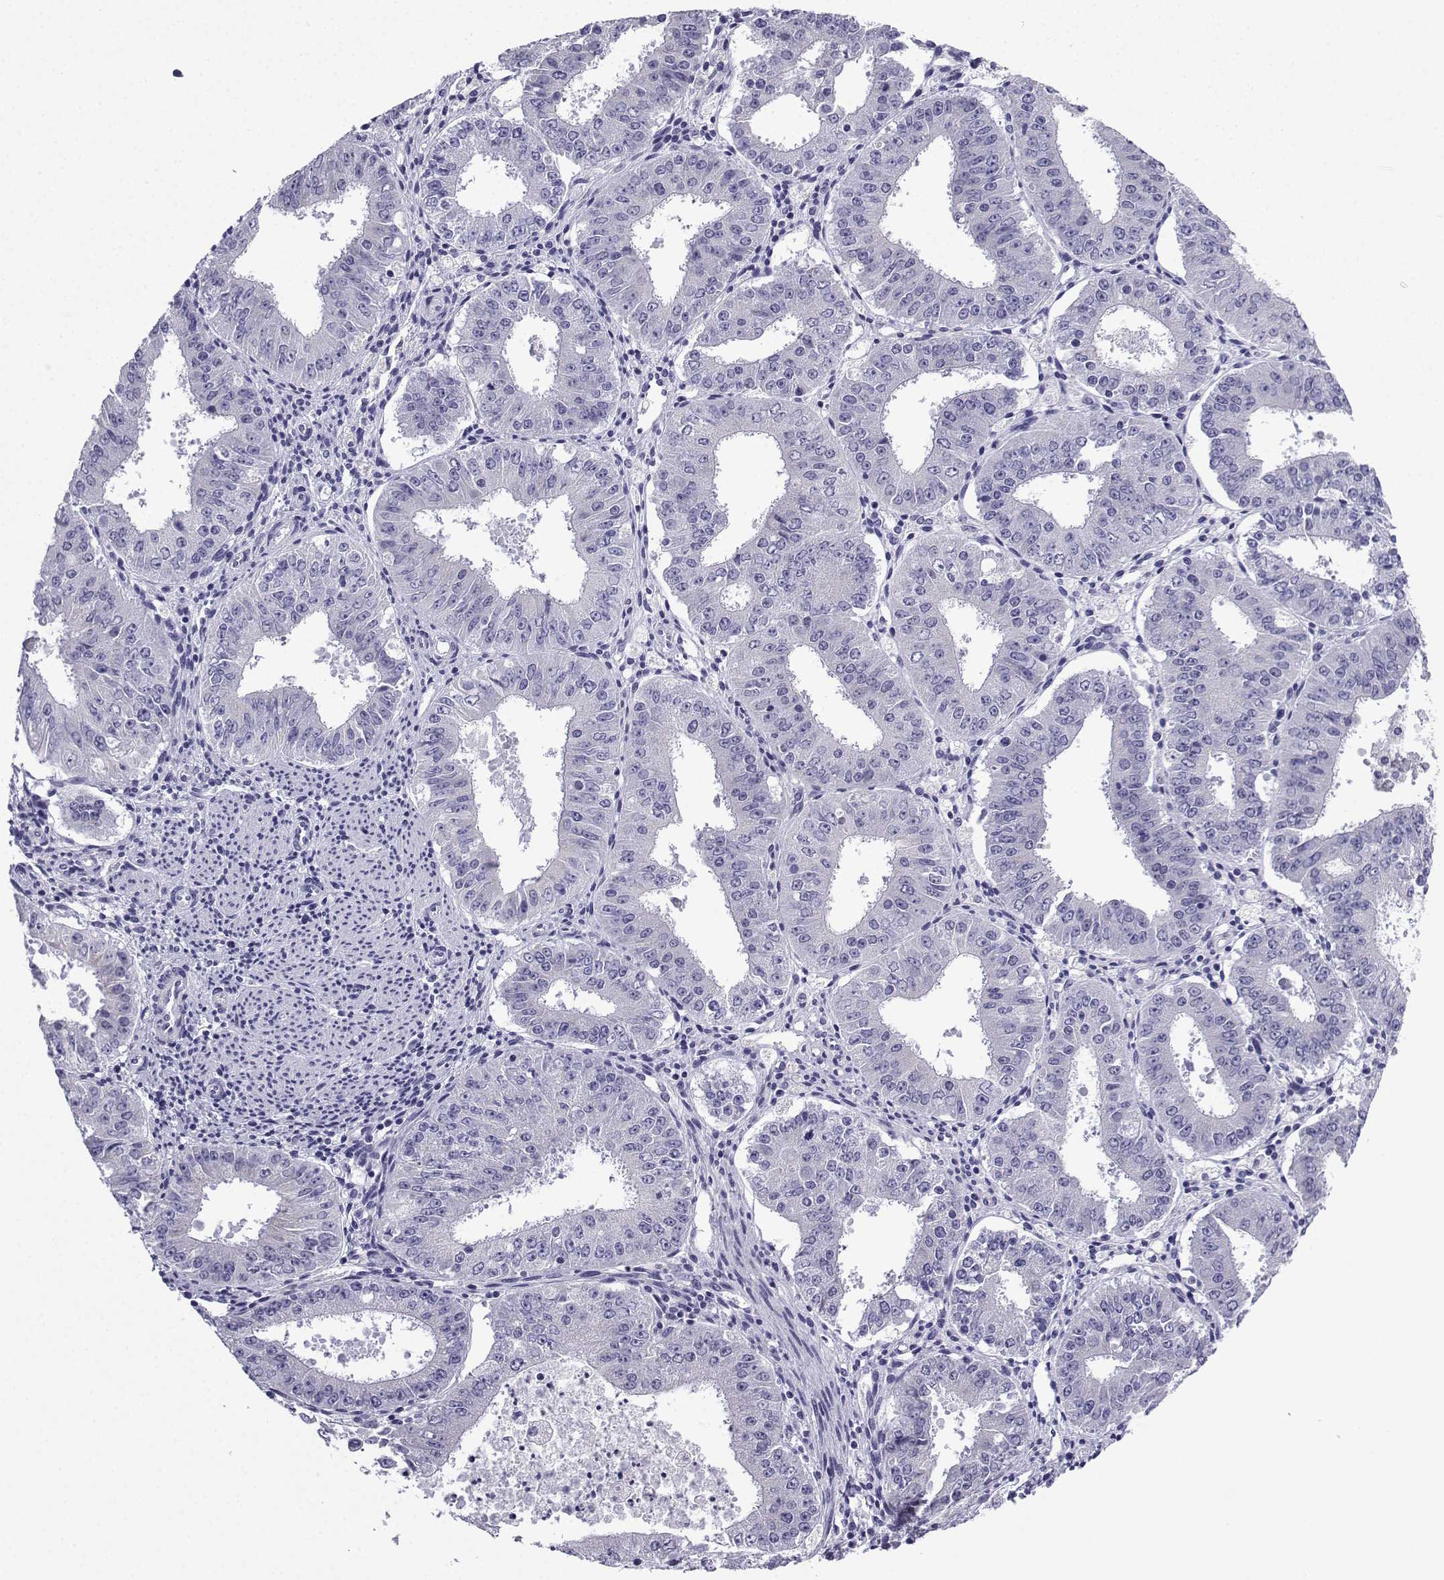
{"staining": {"intensity": "negative", "quantity": "none", "location": "none"}, "tissue": "ovarian cancer", "cell_type": "Tumor cells", "image_type": "cancer", "snomed": [{"axis": "morphology", "description": "Carcinoma, endometroid"}, {"axis": "topography", "description": "Ovary"}], "caption": "There is no significant positivity in tumor cells of endometroid carcinoma (ovarian). Brightfield microscopy of immunohistochemistry (IHC) stained with DAB (brown) and hematoxylin (blue), captured at high magnification.", "gene": "ACRBP", "patient": {"sex": "female", "age": 42}}